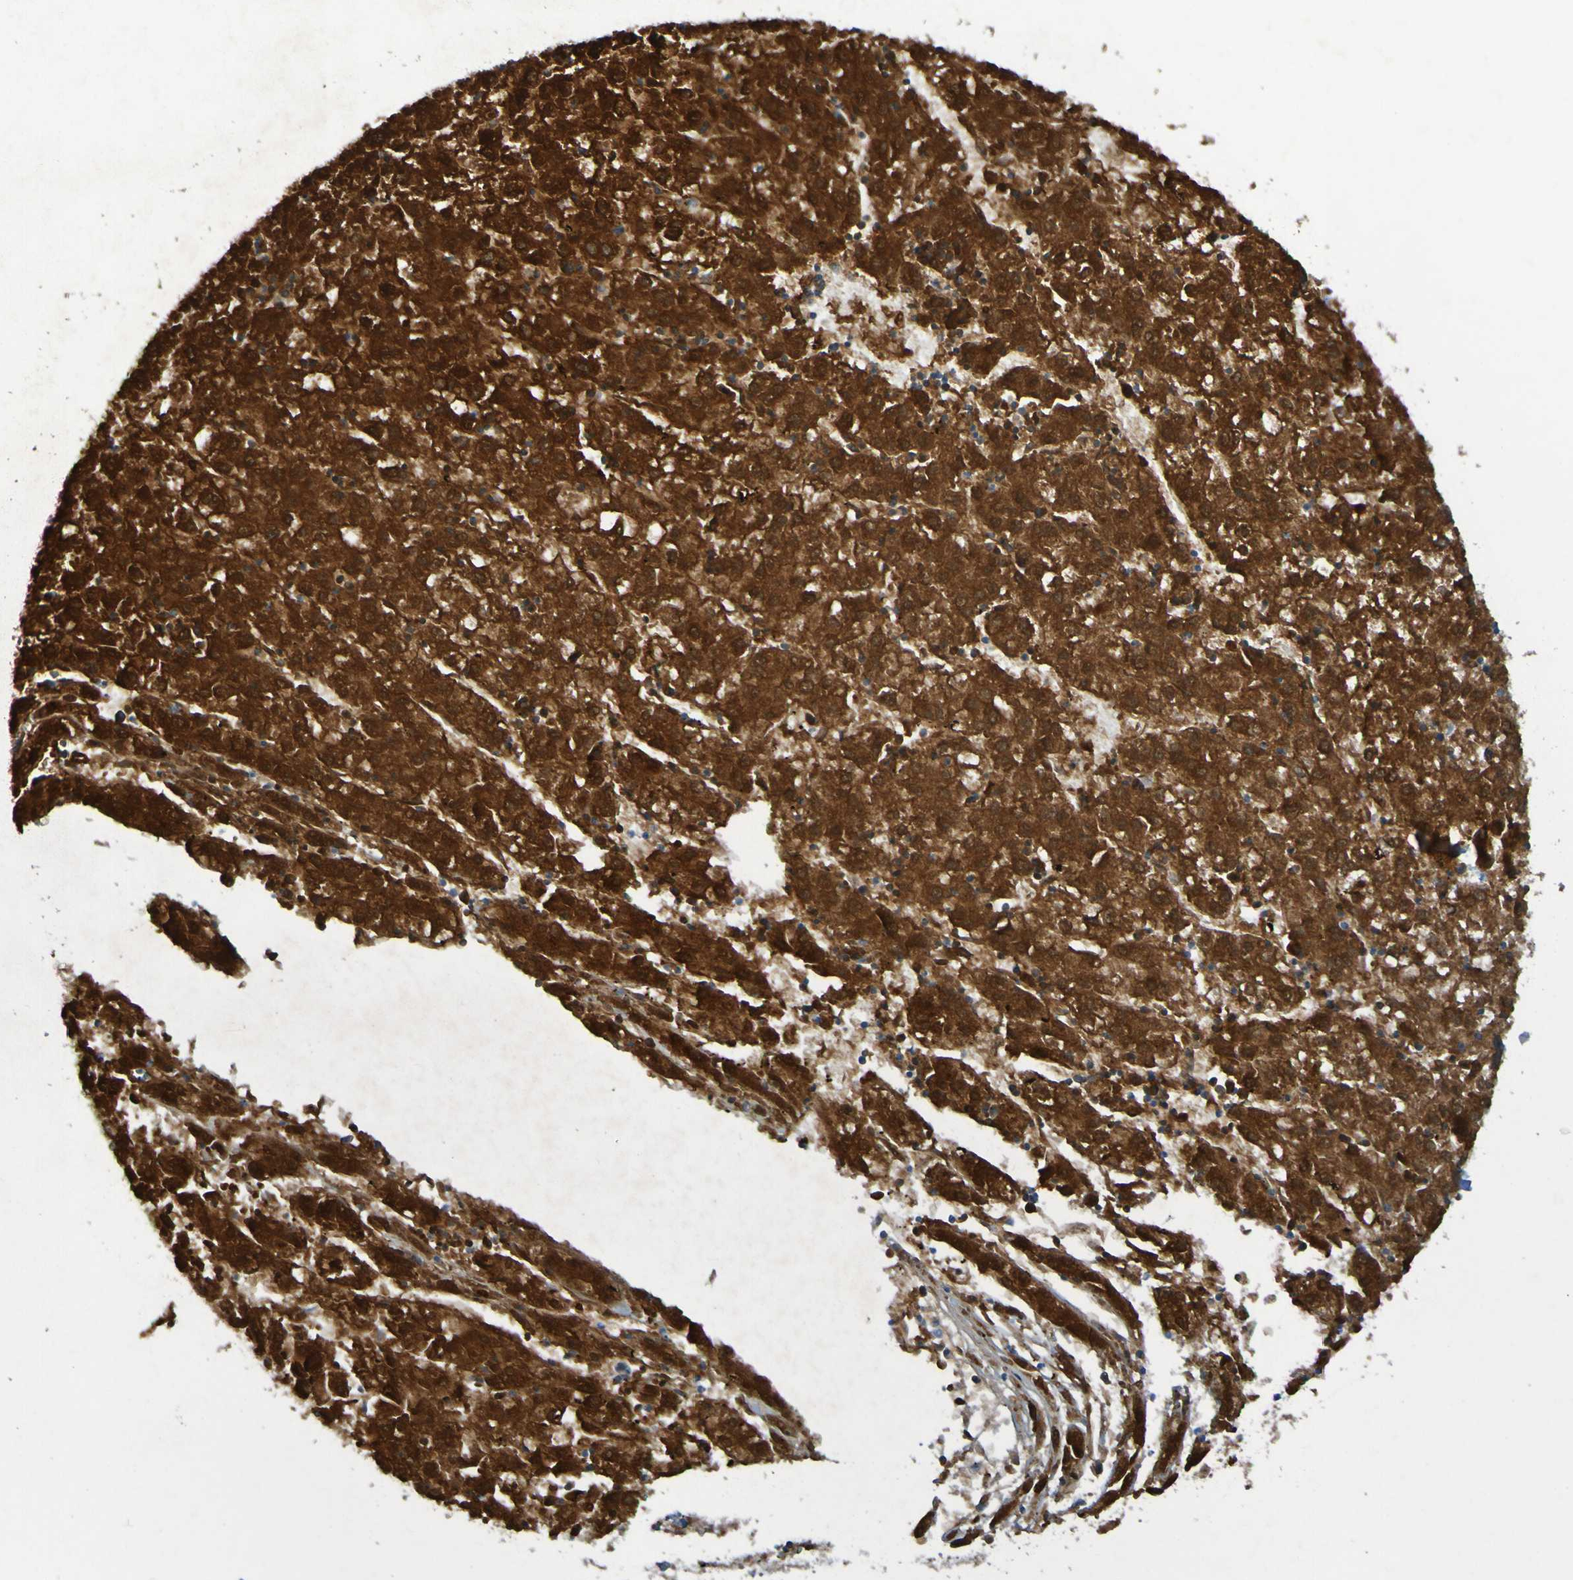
{"staining": {"intensity": "strong", "quantity": ">75%", "location": "cytoplasmic/membranous"}, "tissue": "liver cancer", "cell_type": "Tumor cells", "image_type": "cancer", "snomed": [{"axis": "morphology", "description": "Carcinoma, Hepatocellular, NOS"}, {"axis": "topography", "description": "Liver"}], "caption": "Liver cancer stained for a protein (brown) displays strong cytoplasmic/membranous positive staining in about >75% of tumor cells.", "gene": "CCDC51", "patient": {"sex": "male", "age": 72}}